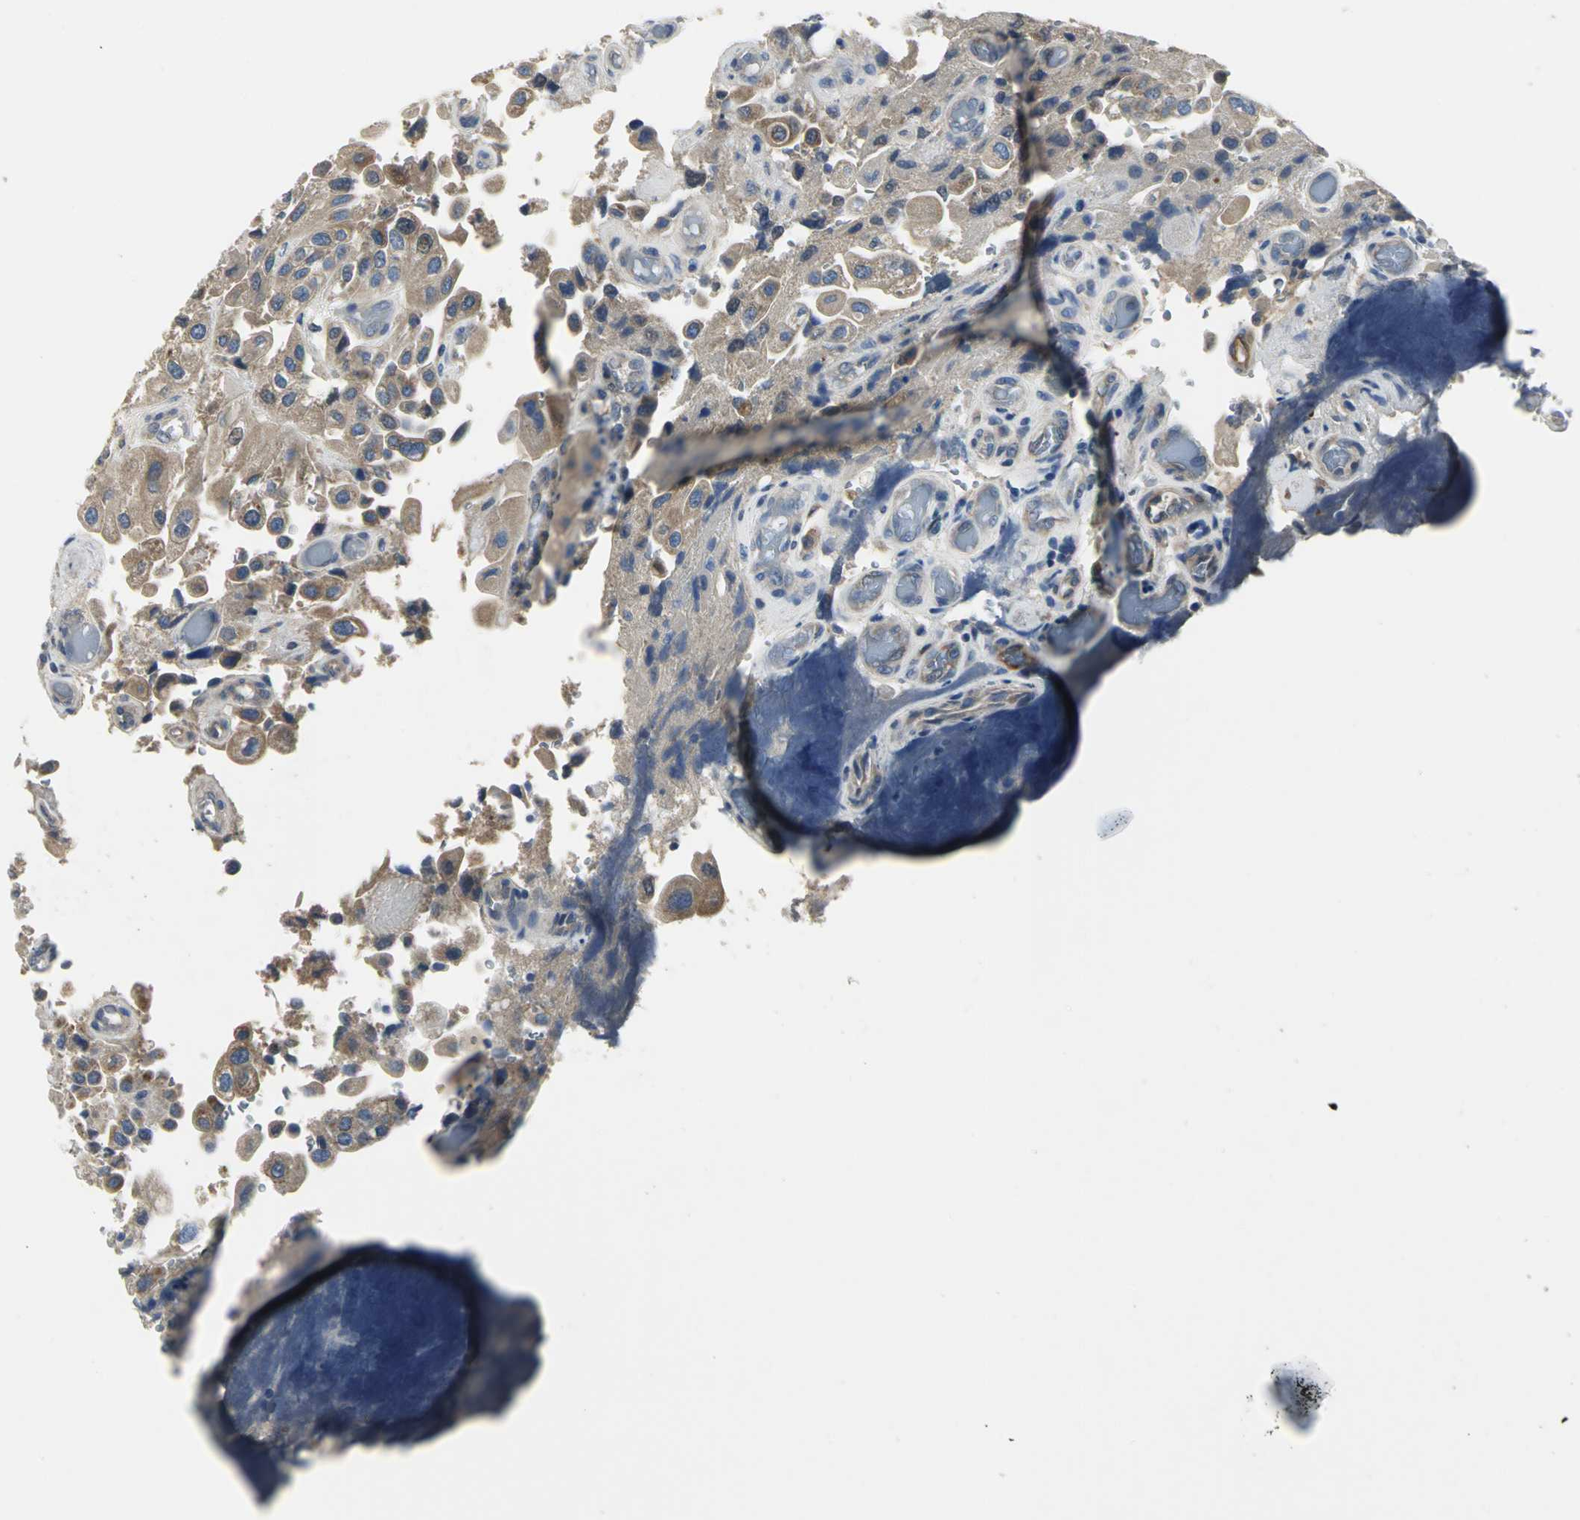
{"staining": {"intensity": "moderate", "quantity": ">75%", "location": "cytoplasmic/membranous"}, "tissue": "urothelial cancer", "cell_type": "Tumor cells", "image_type": "cancer", "snomed": [{"axis": "morphology", "description": "Urothelial carcinoma, High grade"}, {"axis": "topography", "description": "Urinary bladder"}], "caption": "Human urothelial carcinoma (high-grade) stained for a protein (brown) shows moderate cytoplasmic/membranous positive positivity in about >75% of tumor cells.", "gene": "CHRNB1", "patient": {"sex": "female", "age": 64}}